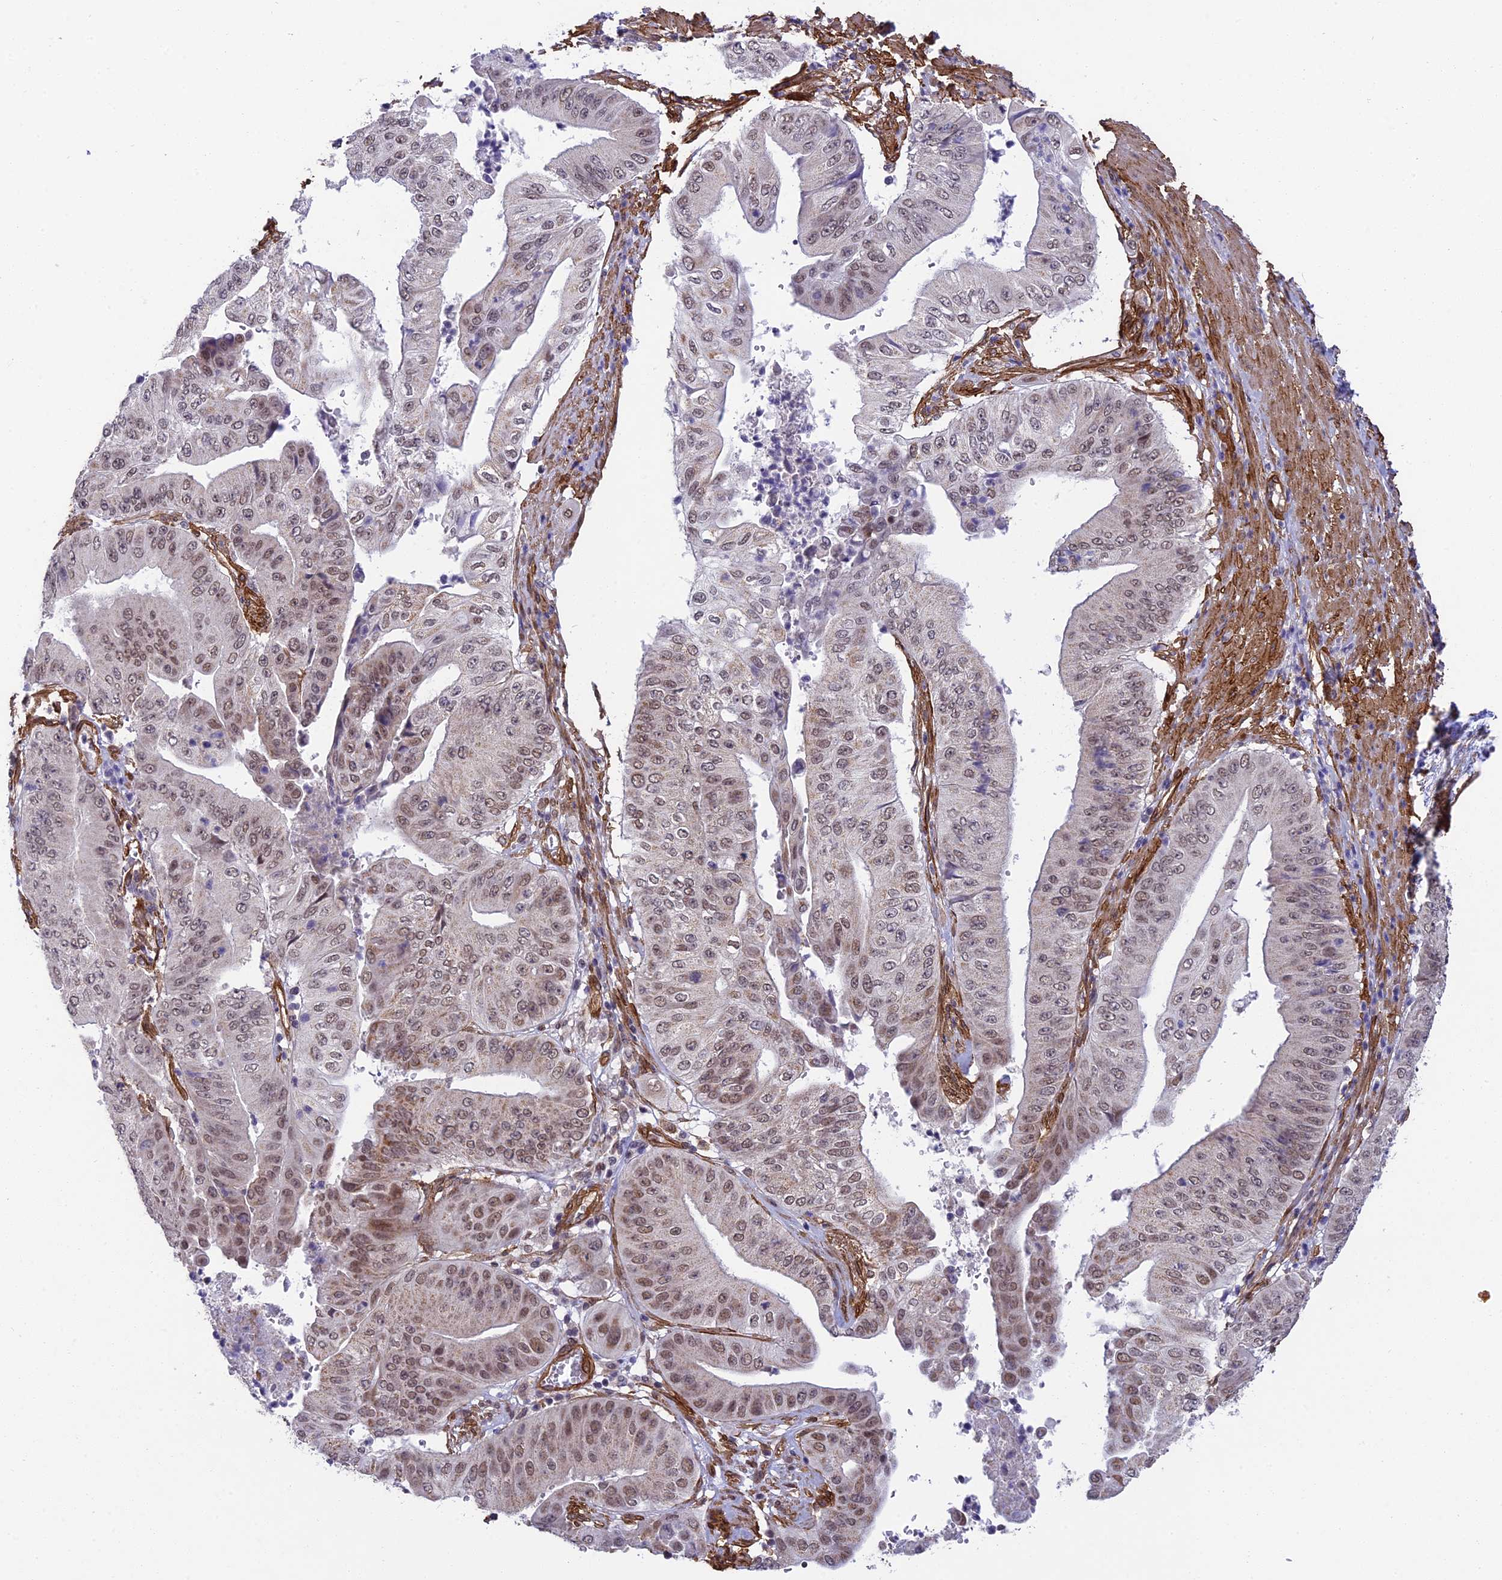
{"staining": {"intensity": "moderate", "quantity": "25%-75%", "location": "nuclear"}, "tissue": "pancreatic cancer", "cell_type": "Tumor cells", "image_type": "cancer", "snomed": [{"axis": "morphology", "description": "Adenocarcinoma, NOS"}, {"axis": "topography", "description": "Pancreas"}], "caption": "Brown immunohistochemical staining in pancreatic cancer exhibits moderate nuclear positivity in about 25%-75% of tumor cells.", "gene": "TNS1", "patient": {"sex": "female", "age": 77}}